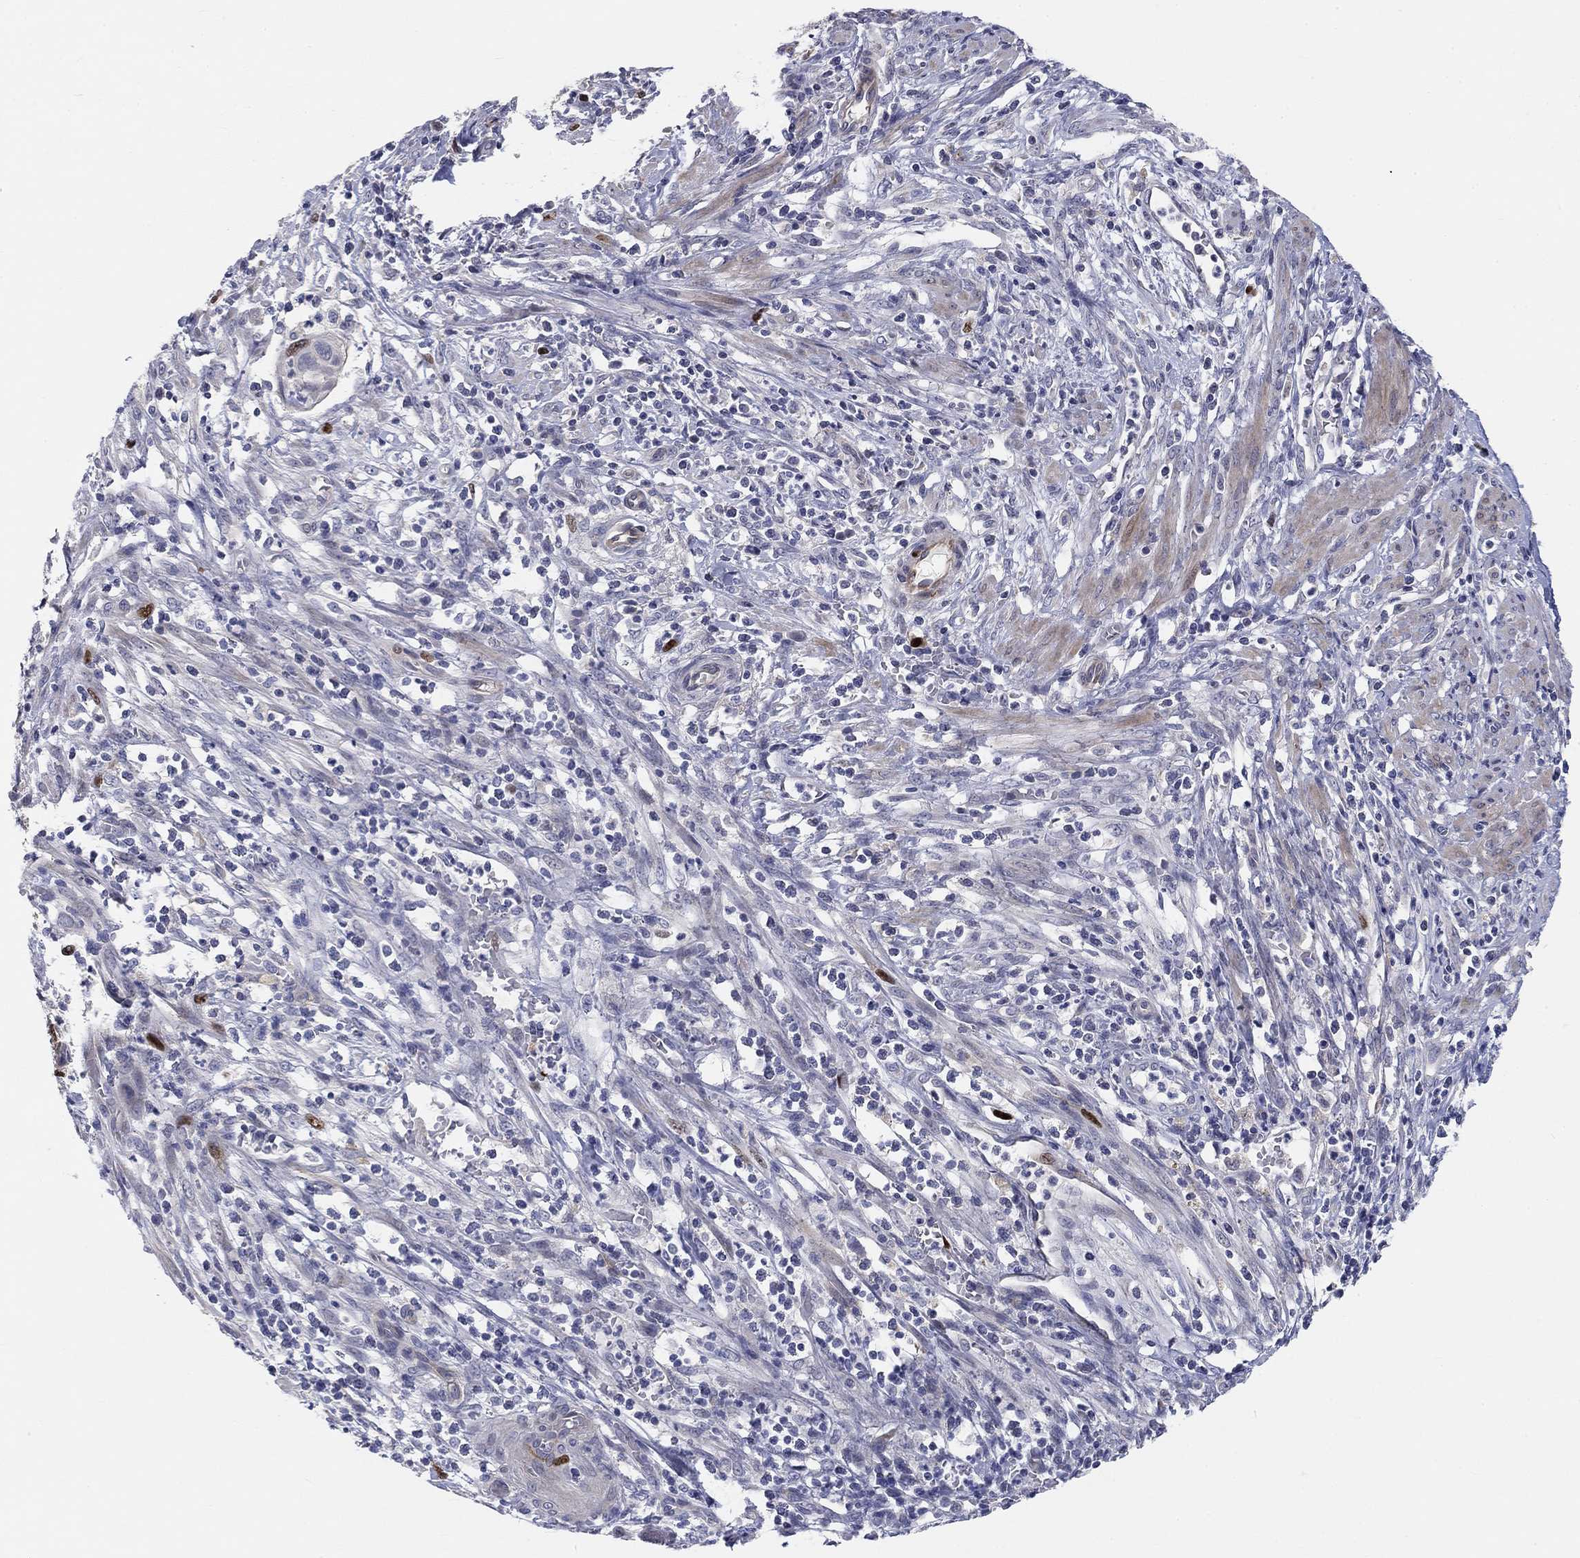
{"staining": {"intensity": "moderate", "quantity": "25%-75%", "location": "nuclear"}, "tissue": "cervical cancer", "cell_type": "Tumor cells", "image_type": "cancer", "snomed": [{"axis": "morphology", "description": "Squamous cell carcinoma, NOS"}, {"axis": "topography", "description": "Cervix"}], "caption": "This histopathology image displays IHC staining of human squamous cell carcinoma (cervical), with medium moderate nuclear expression in approximately 25%-75% of tumor cells.", "gene": "PRC1", "patient": {"sex": "female", "age": 70}}